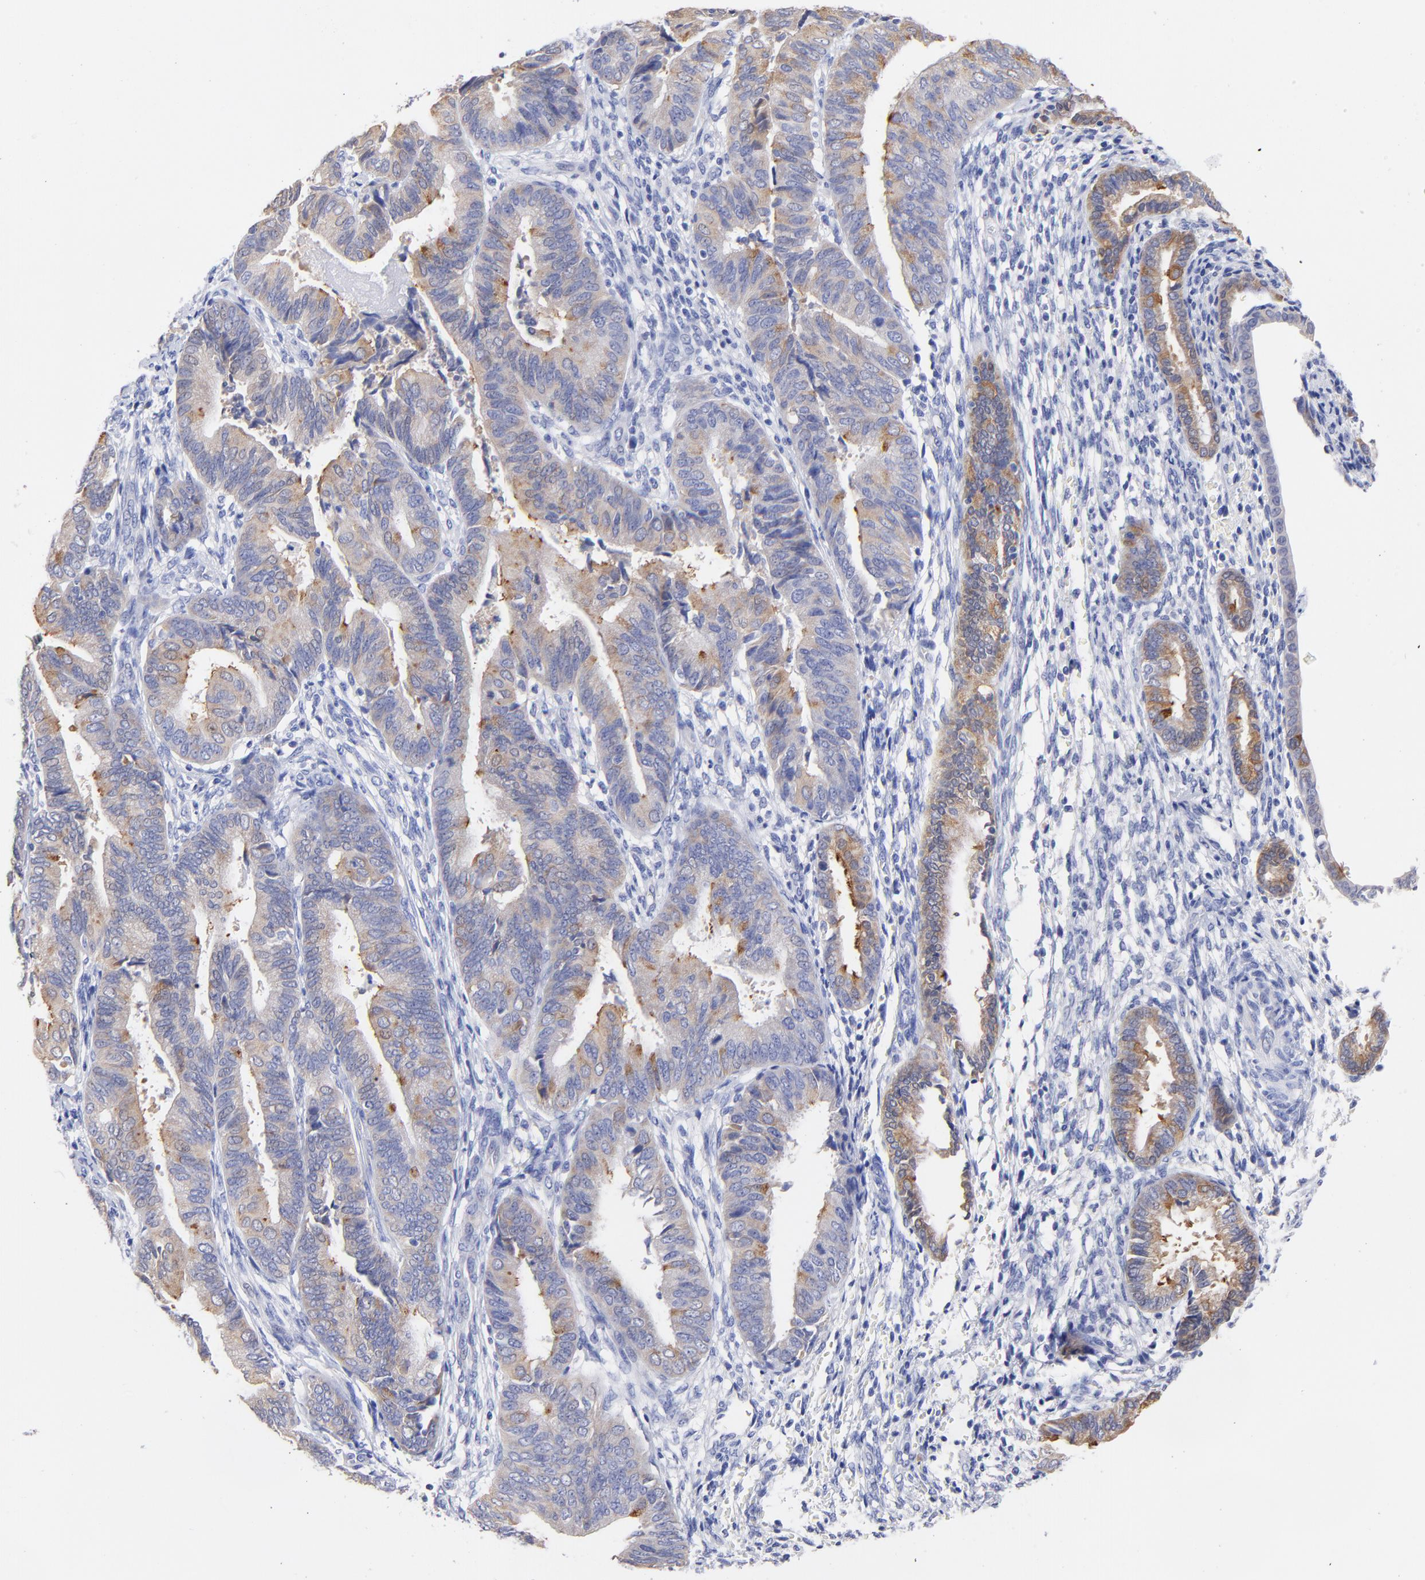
{"staining": {"intensity": "moderate", "quantity": "<25%", "location": "cytoplasmic/membranous"}, "tissue": "endometrial cancer", "cell_type": "Tumor cells", "image_type": "cancer", "snomed": [{"axis": "morphology", "description": "Adenocarcinoma, NOS"}, {"axis": "topography", "description": "Endometrium"}], "caption": "Adenocarcinoma (endometrial) was stained to show a protein in brown. There is low levels of moderate cytoplasmic/membranous expression in approximately <25% of tumor cells.", "gene": "CFAP57", "patient": {"sex": "female", "age": 63}}